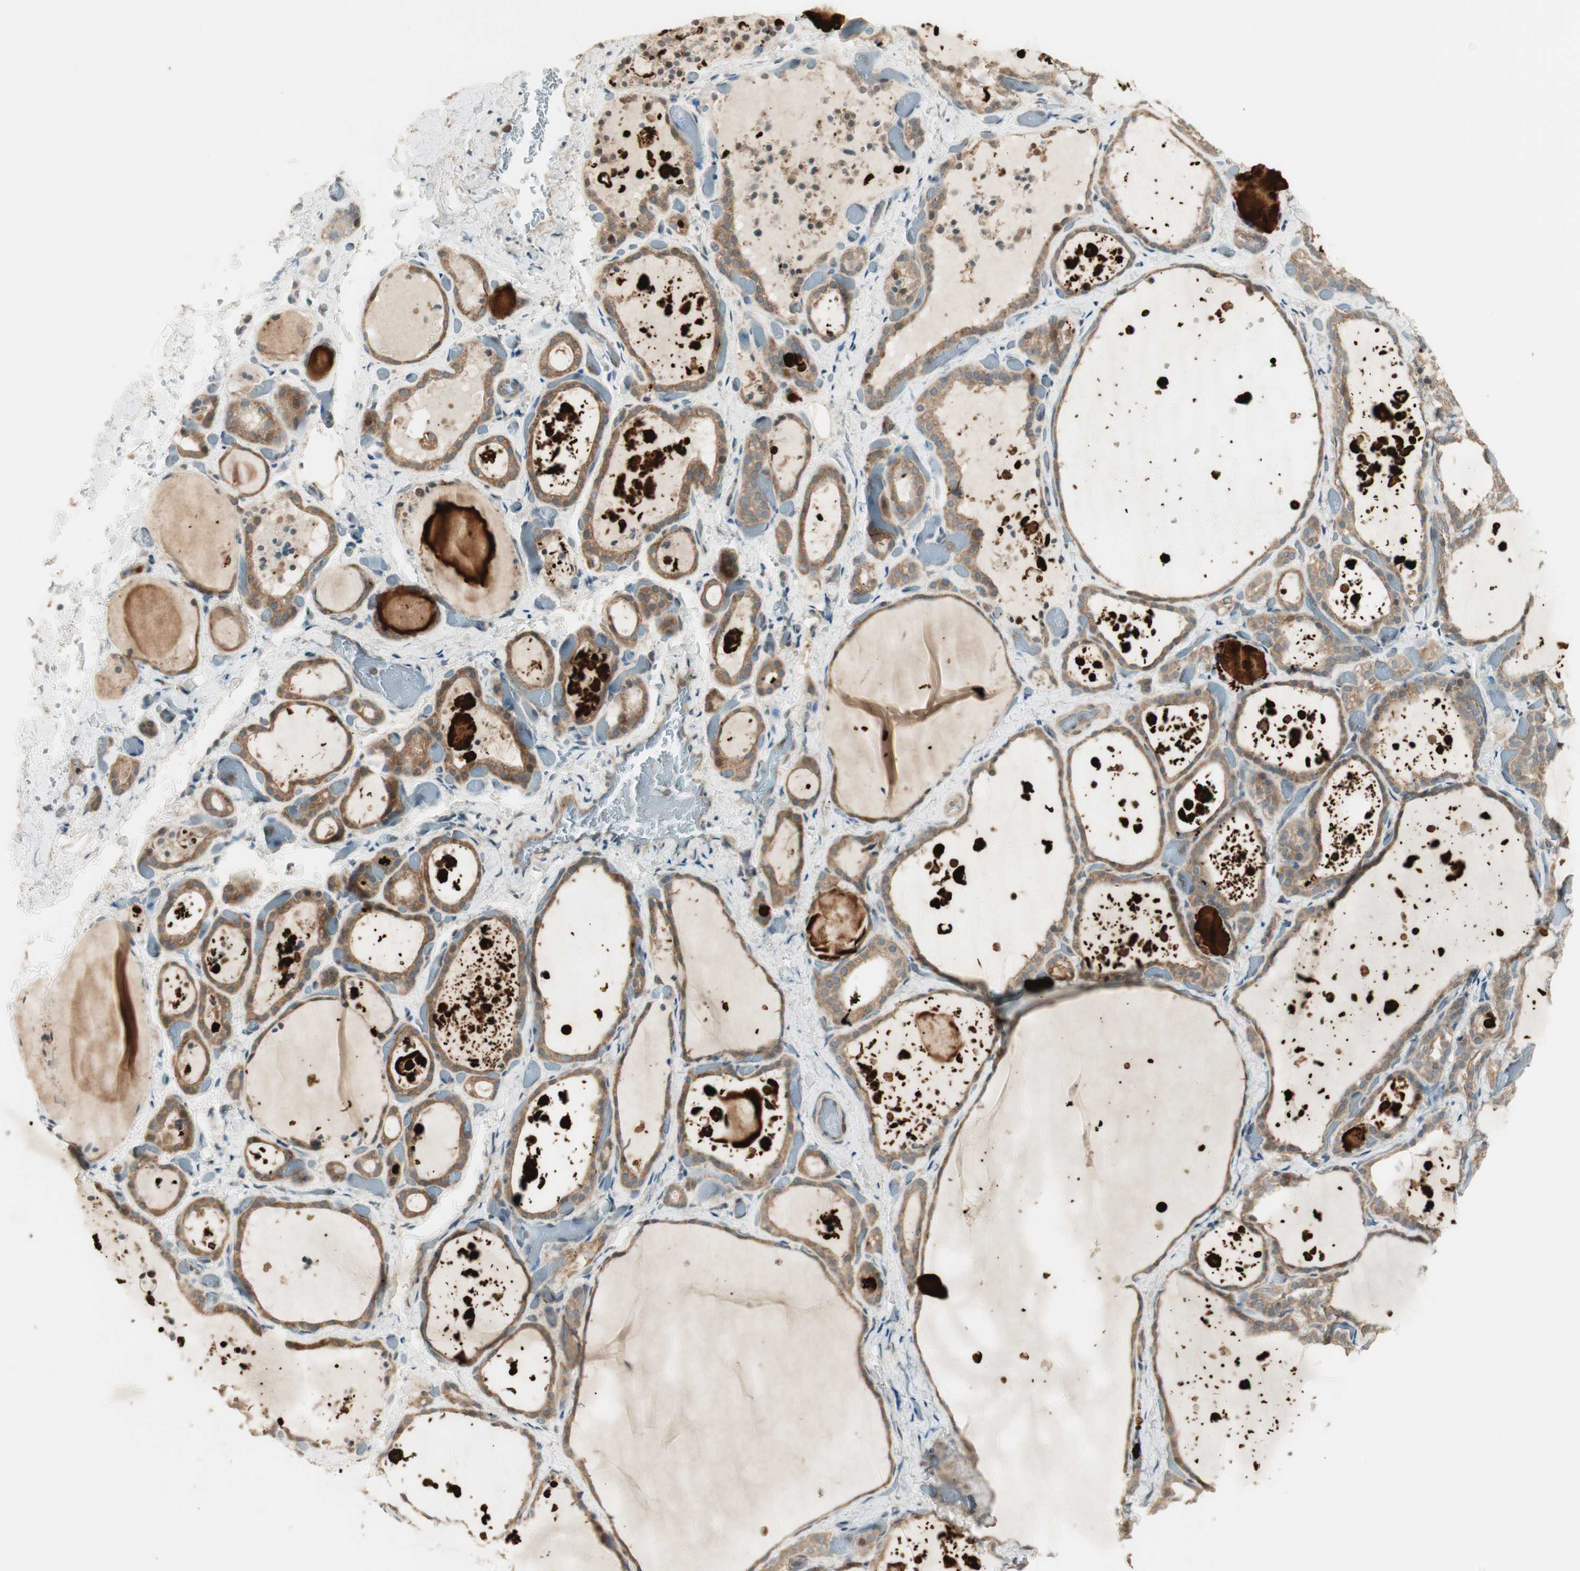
{"staining": {"intensity": "moderate", "quantity": ">75%", "location": "cytoplasmic/membranous"}, "tissue": "thyroid gland", "cell_type": "Glandular cells", "image_type": "normal", "snomed": [{"axis": "morphology", "description": "Normal tissue, NOS"}, {"axis": "topography", "description": "Thyroid gland"}], "caption": "An image showing moderate cytoplasmic/membranous expression in about >75% of glandular cells in benign thyroid gland, as visualized by brown immunohistochemical staining.", "gene": "PFDN5", "patient": {"sex": "female", "age": 44}}